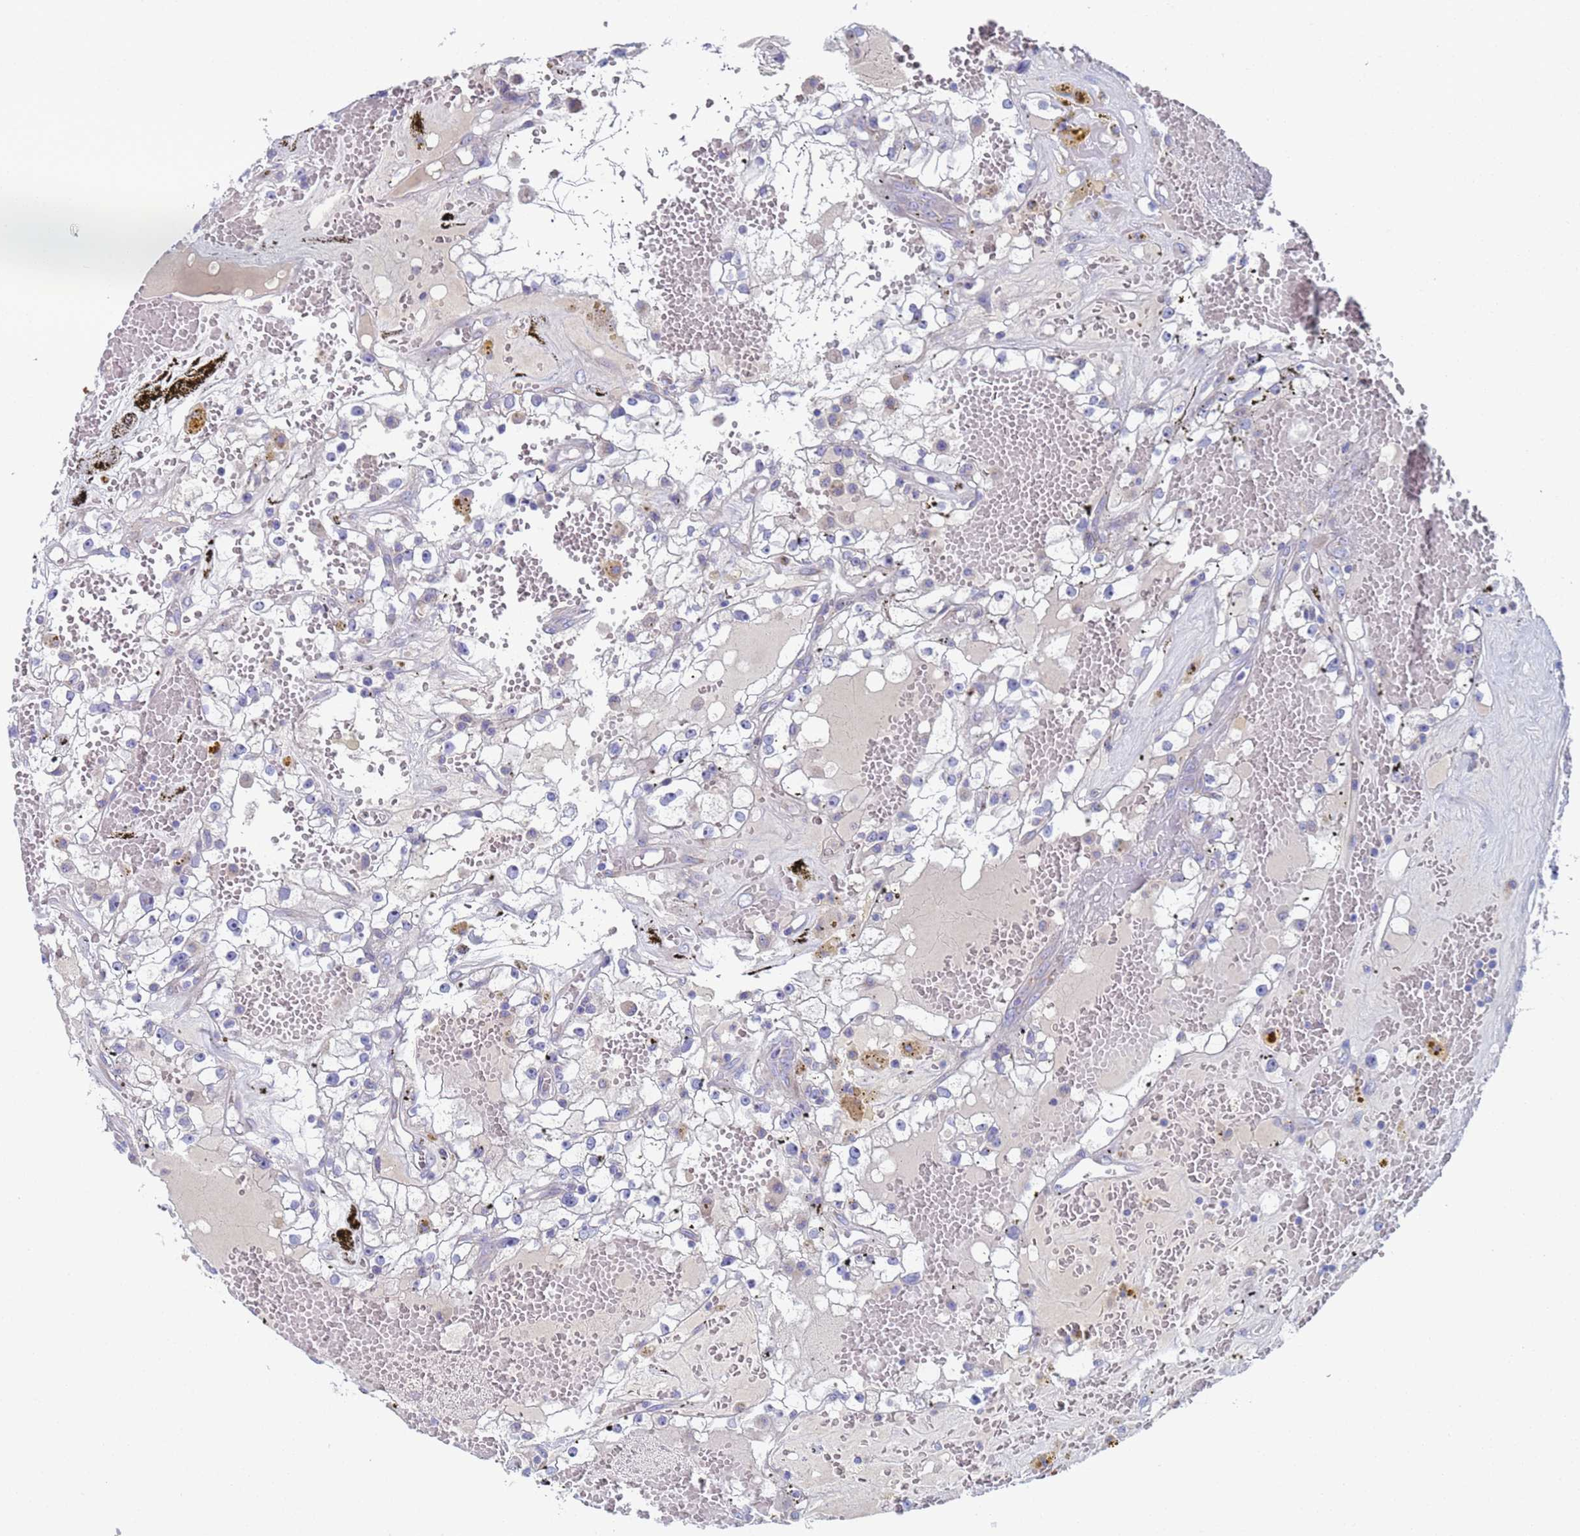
{"staining": {"intensity": "negative", "quantity": "none", "location": "none"}, "tissue": "renal cancer", "cell_type": "Tumor cells", "image_type": "cancer", "snomed": [{"axis": "morphology", "description": "Adenocarcinoma, NOS"}, {"axis": "topography", "description": "Kidney"}], "caption": "This is an immunohistochemistry (IHC) photomicrograph of adenocarcinoma (renal). There is no expression in tumor cells.", "gene": "PET117", "patient": {"sex": "male", "age": 56}}